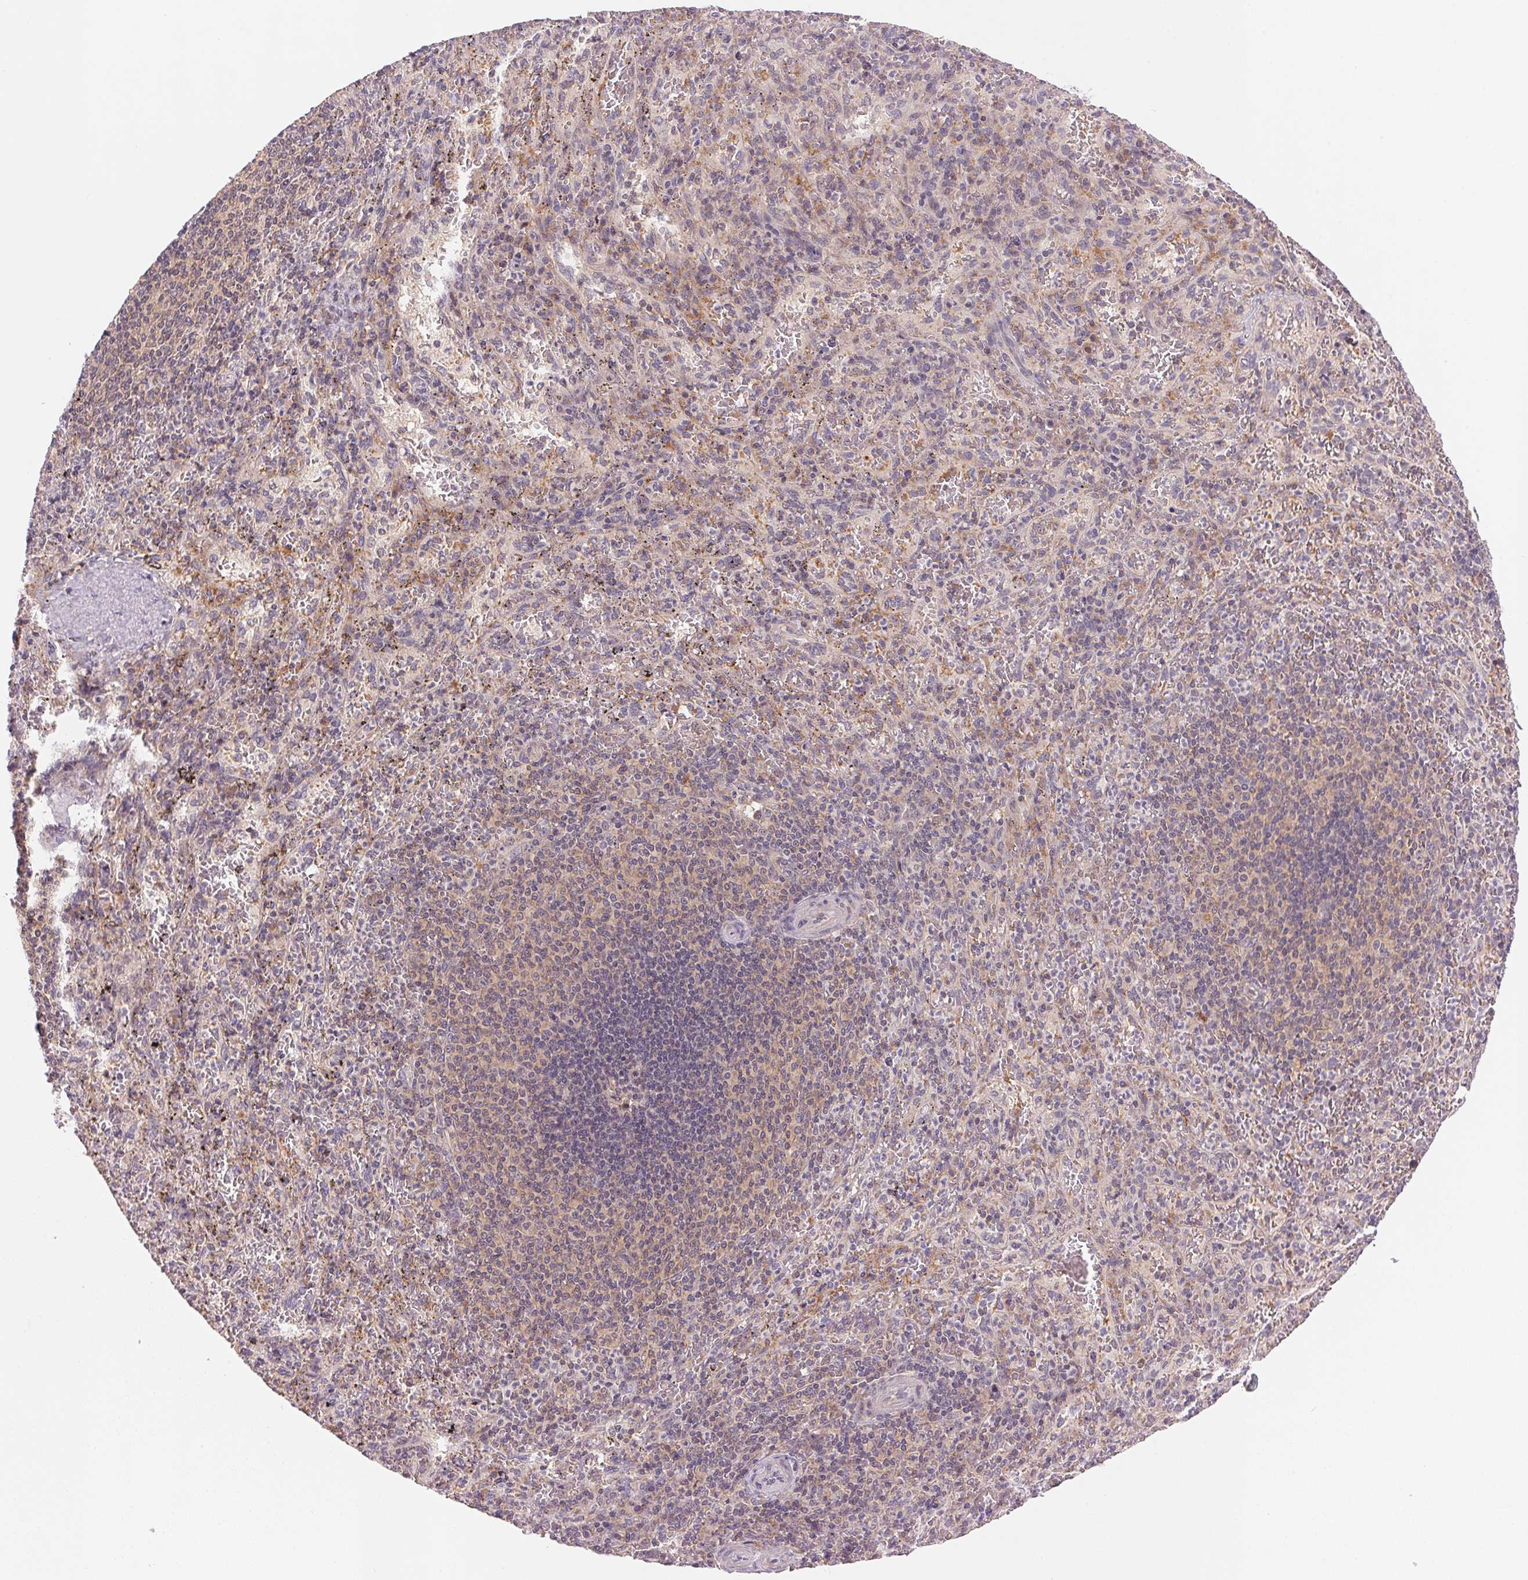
{"staining": {"intensity": "weak", "quantity": "<25%", "location": "cytoplasmic/membranous"}, "tissue": "spleen", "cell_type": "Cells in red pulp", "image_type": "normal", "snomed": [{"axis": "morphology", "description": "Normal tissue, NOS"}, {"axis": "topography", "description": "Spleen"}], "caption": "Cells in red pulp are negative for brown protein staining in unremarkable spleen. Nuclei are stained in blue.", "gene": "BNIP5", "patient": {"sex": "male", "age": 57}}